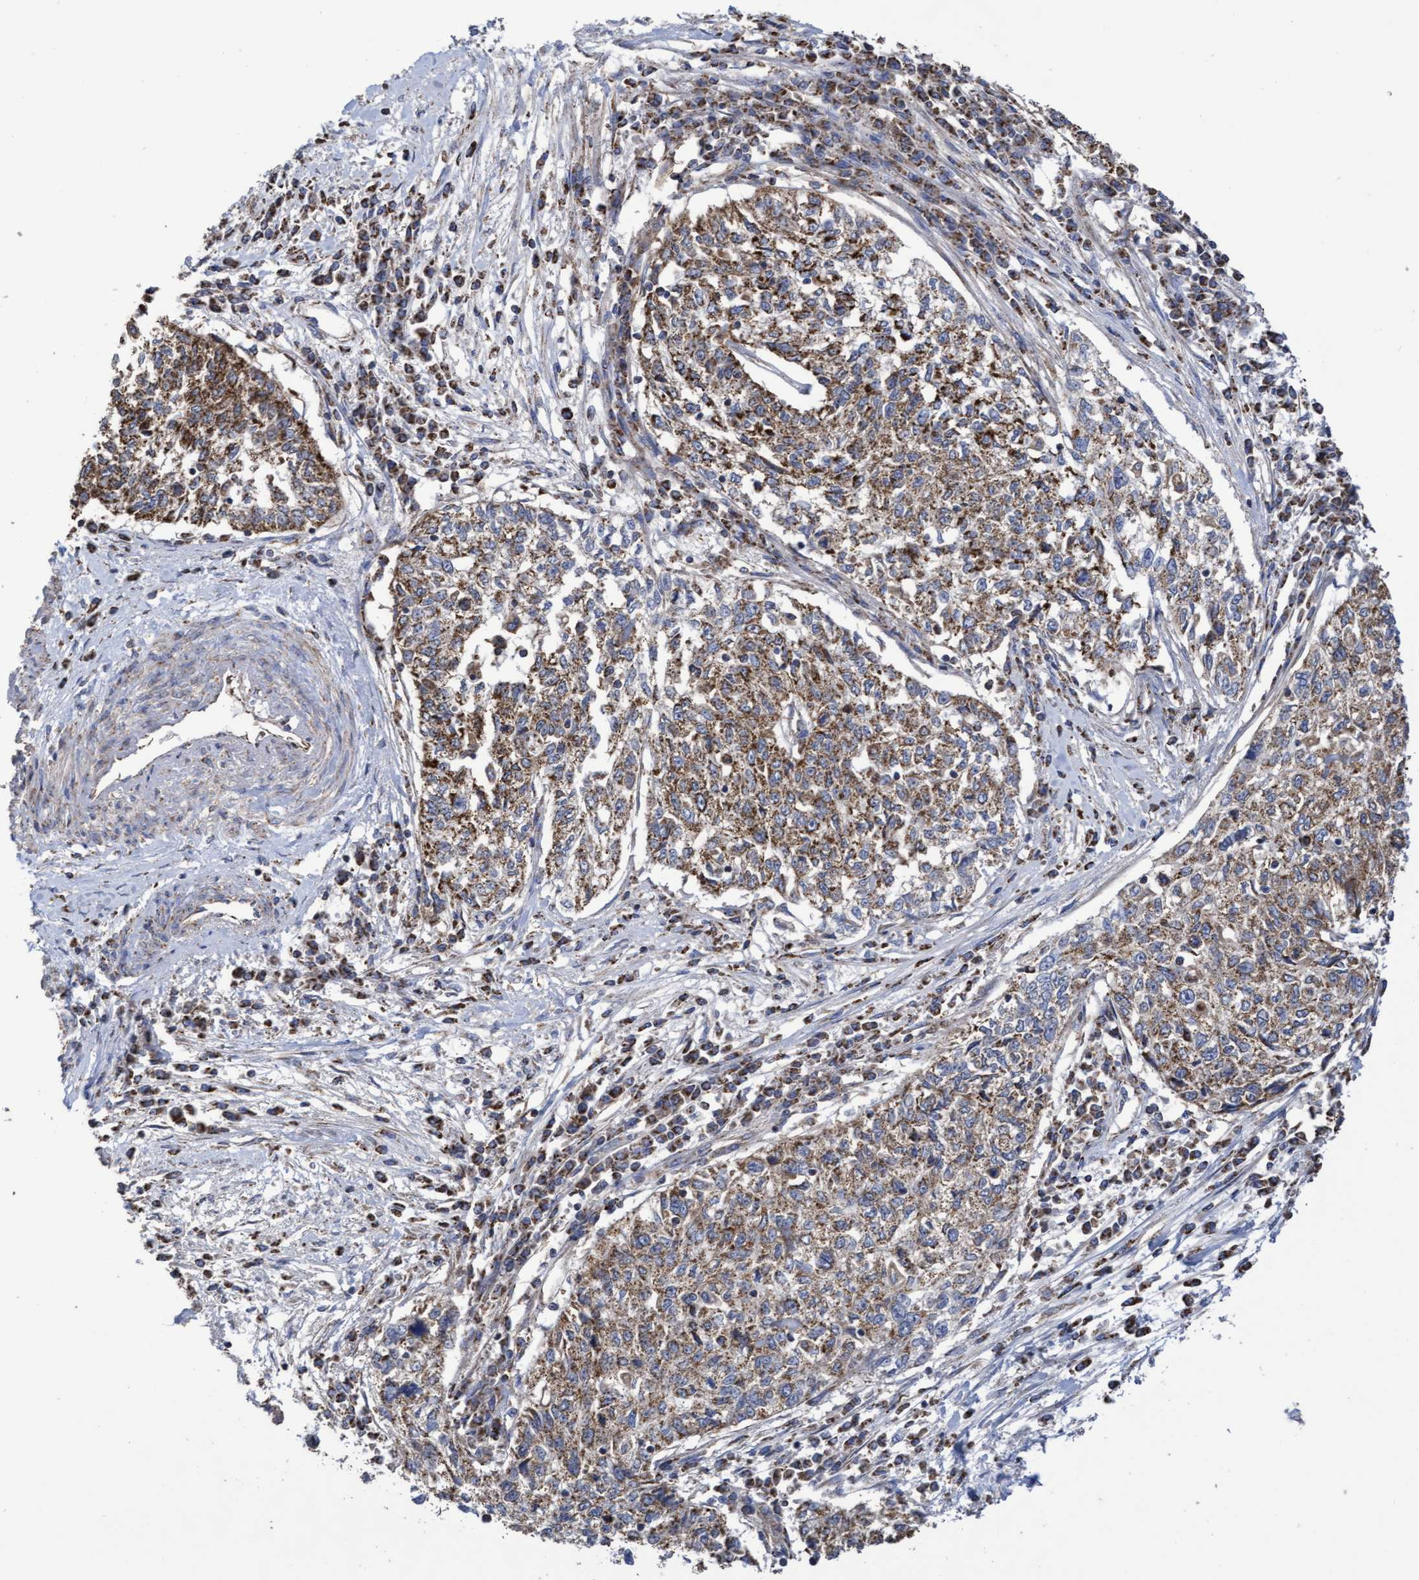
{"staining": {"intensity": "moderate", "quantity": ">75%", "location": "cytoplasmic/membranous"}, "tissue": "cervical cancer", "cell_type": "Tumor cells", "image_type": "cancer", "snomed": [{"axis": "morphology", "description": "Squamous cell carcinoma, NOS"}, {"axis": "topography", "description": "Cervix"}], "caption": "Cervical squamous cell carcinoma tissue exhibits moderate cytoplasmic/membranous staining in about >75% of tumor cells, visualized by immunohistochemistry. (DAB (3,3'-diaminobenzidine) IHC, brown staining for protein, blue staining for nuclei).", "gene": "COBL", "patient": {"sex": "female", "age": 57}}